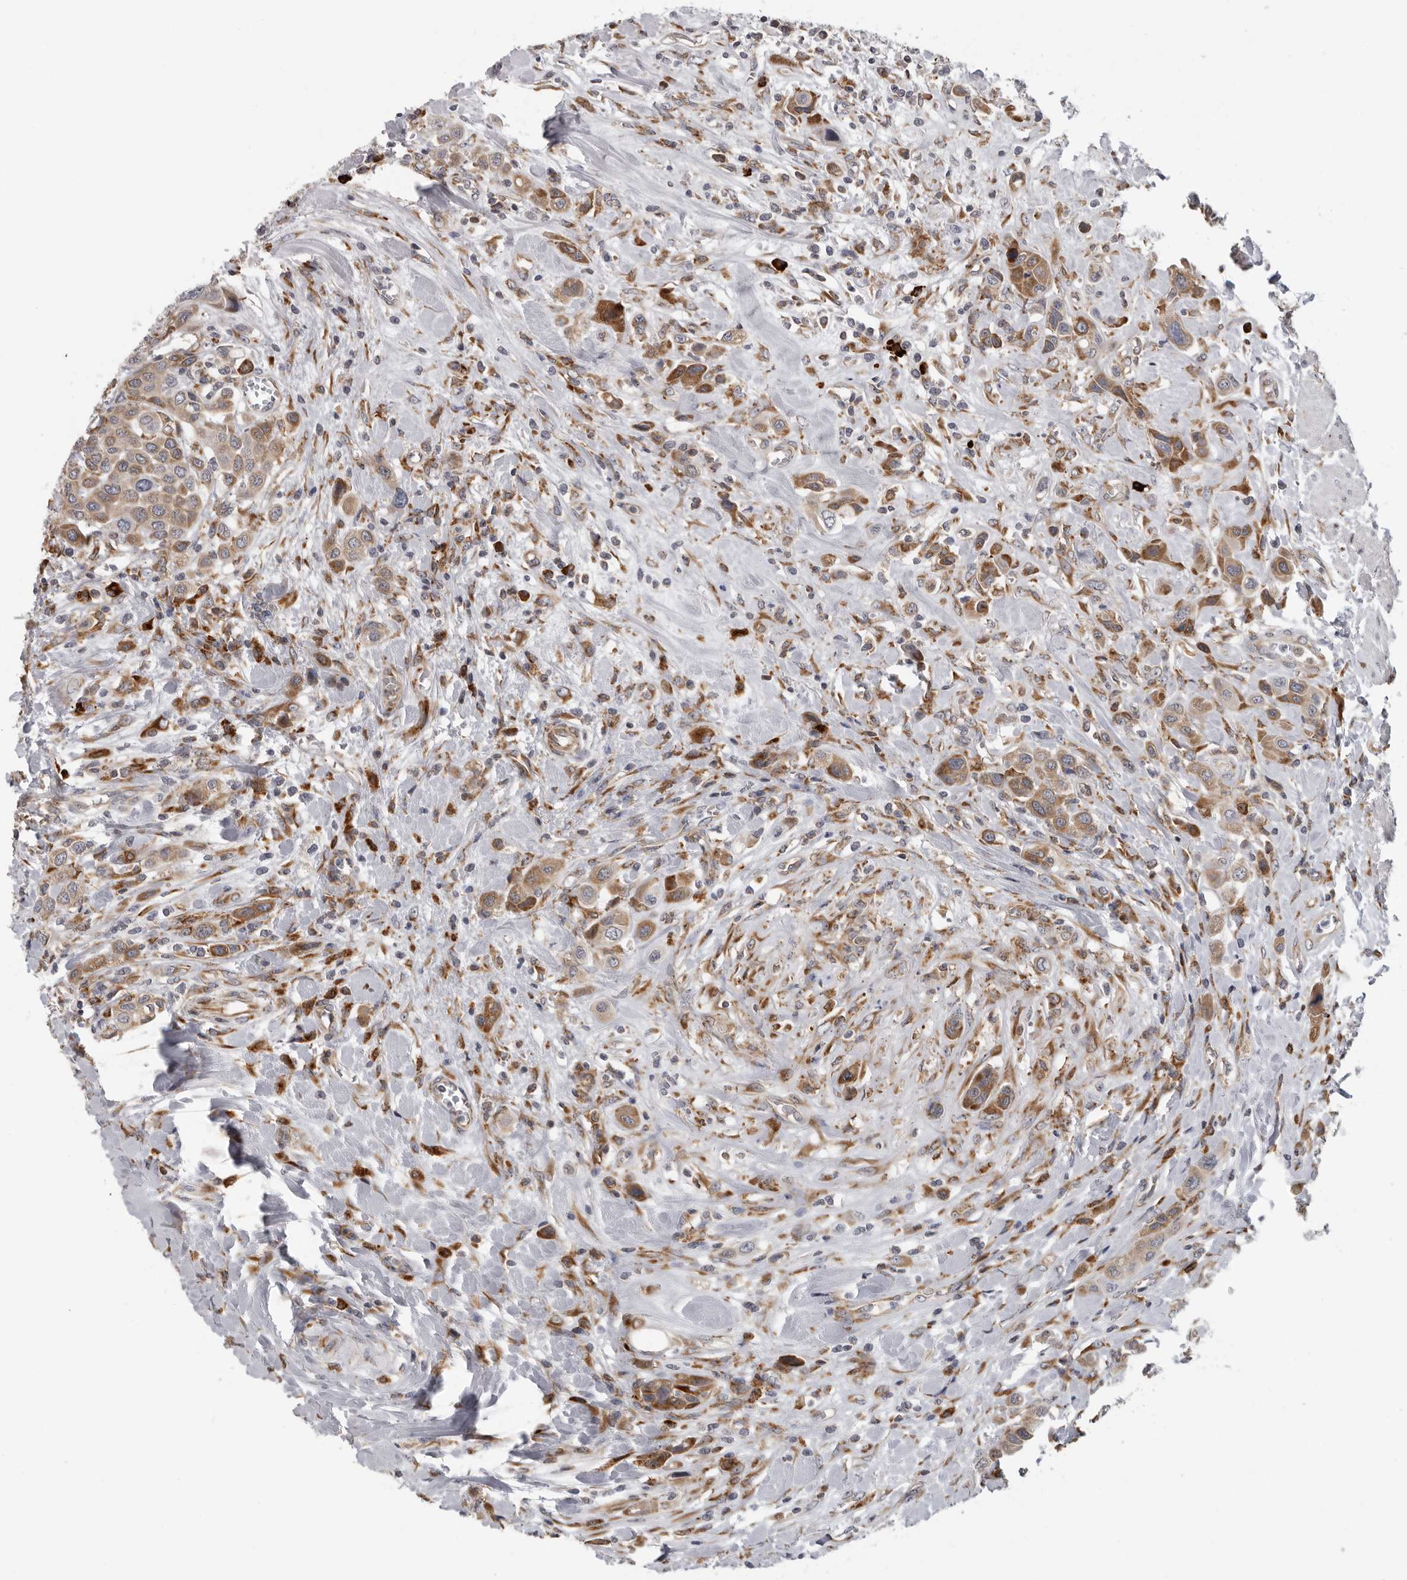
{"staining": {"intensity": "moderate", "quantity": ">75%", "location": "cytoplasmic/membranous"}, "tissue": "urothelial cancer", "cell_type": "Tumor cells", "image_type": "cancer", "snomed": [{"axis": "morphology", "description": "Urothelial carcinoma, High grade"}, {"axis": "topography", "description": "Urinary bladder"}], "caption": "There is medium levels of moderate cytoplasmic/membranous positivity in tumor cells of urothelial carcinoma (high-grade), as demonstrated by immunohistochemical staining (brown color).", "gene": "ALPK2", "patient": {"sex": "male", "age": 50}}